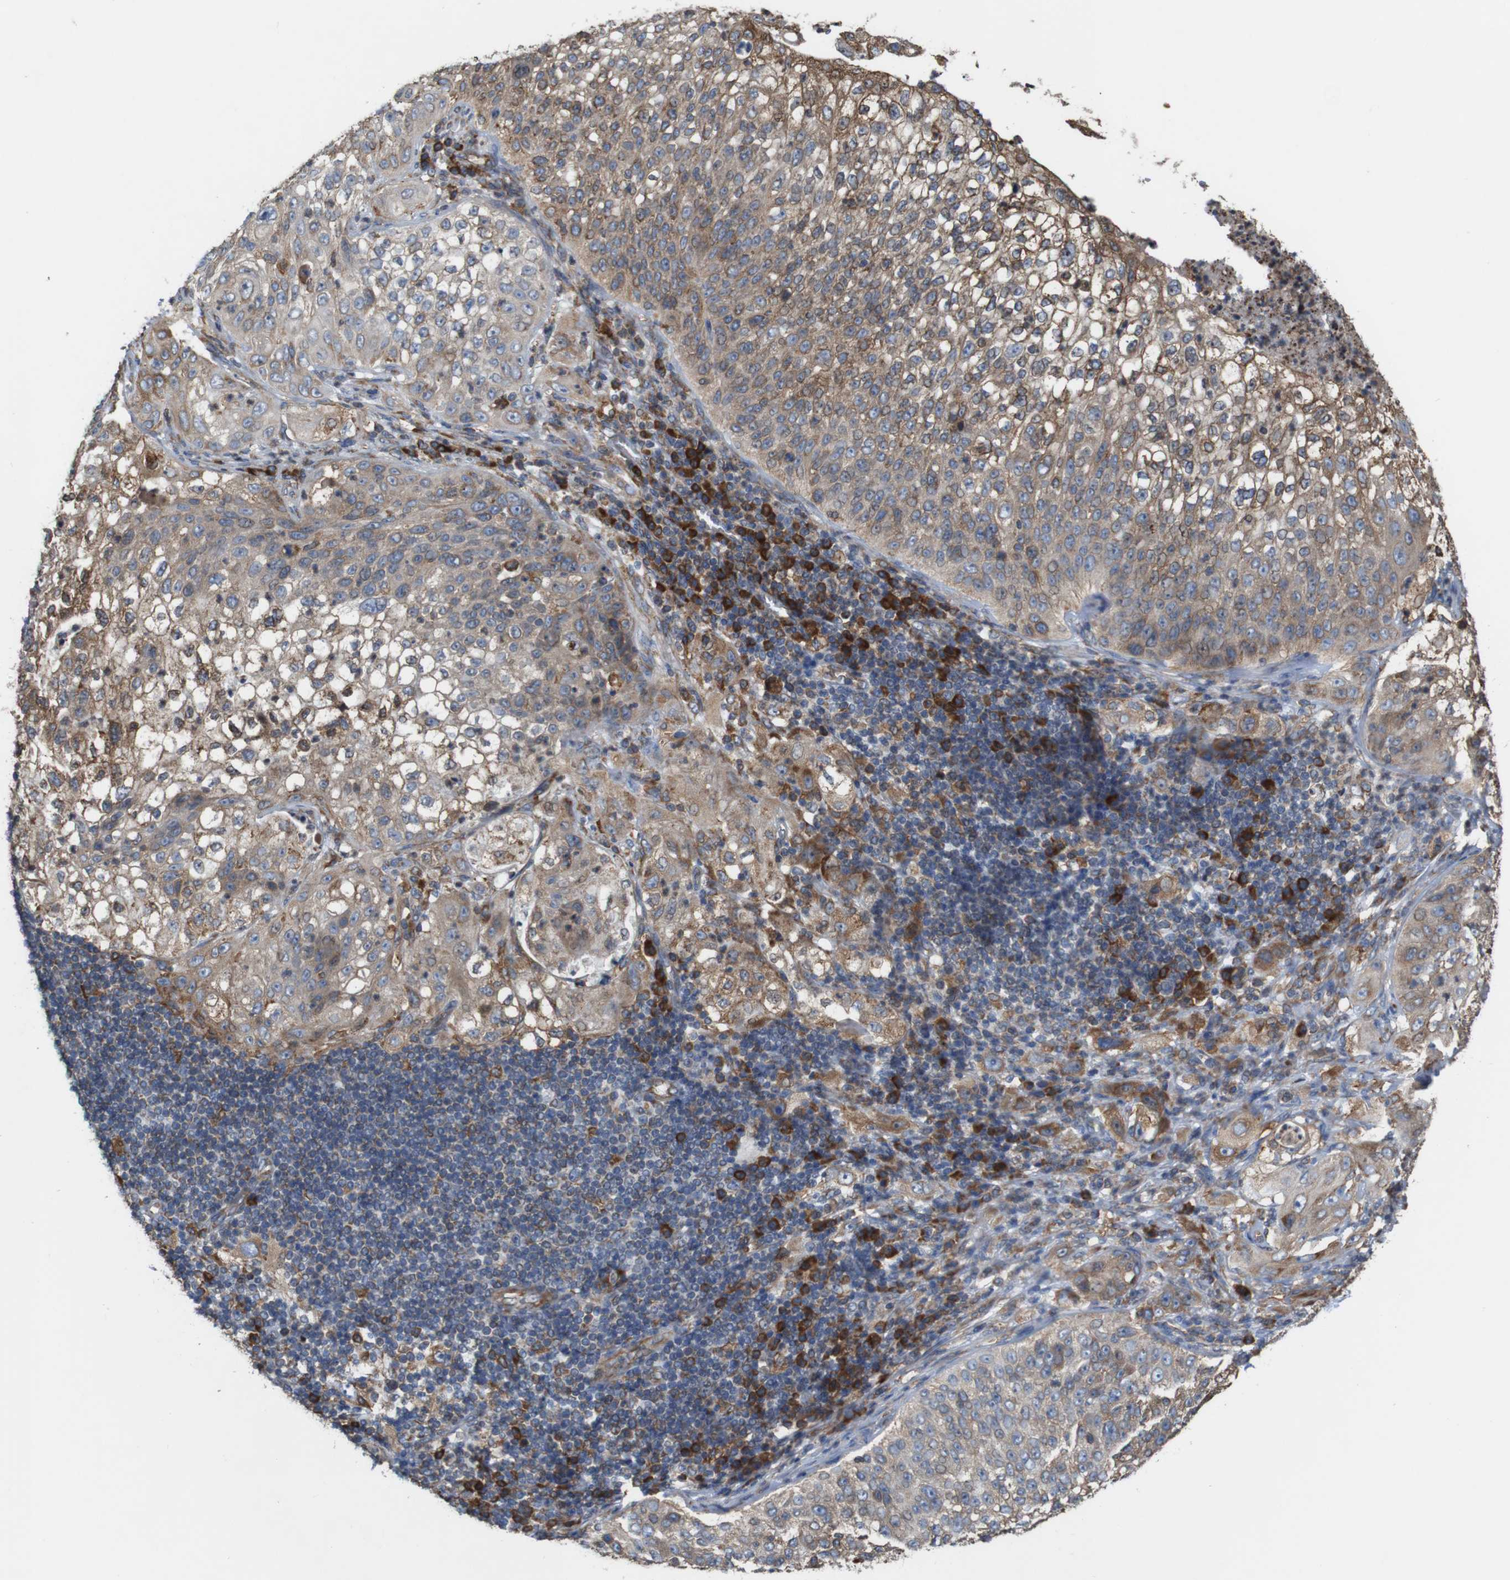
{"staining": {"intensity": "moderate", "quantity": "25%-75%", "location": "cytoplasmic/membranous"}, "tissue": "lung cancer", "cell_type": "Tumor cells", "image_type": "cancer", "snomed": [{"axis": "morphology", "description": "Inflammation, NOS"}, {"axis": "morphology", "description": "Squamous cell carcinoma, NOS"}, {"axis": "topography", "description": "Lymph node"}, {"axis": "topography", "description": "Soft tissue"}, {"axis": "topography", "description": "Lung"}], "caption": "This histopathology image demonstrates IHC staining of human squamous cell carcinoma (lung), with medium moderate cytoplasmic/membranous expression in approximately 25%-75% of tumor cells.", "gene": "UGGT1", "patient": {"sex": "male", "age": 66}}